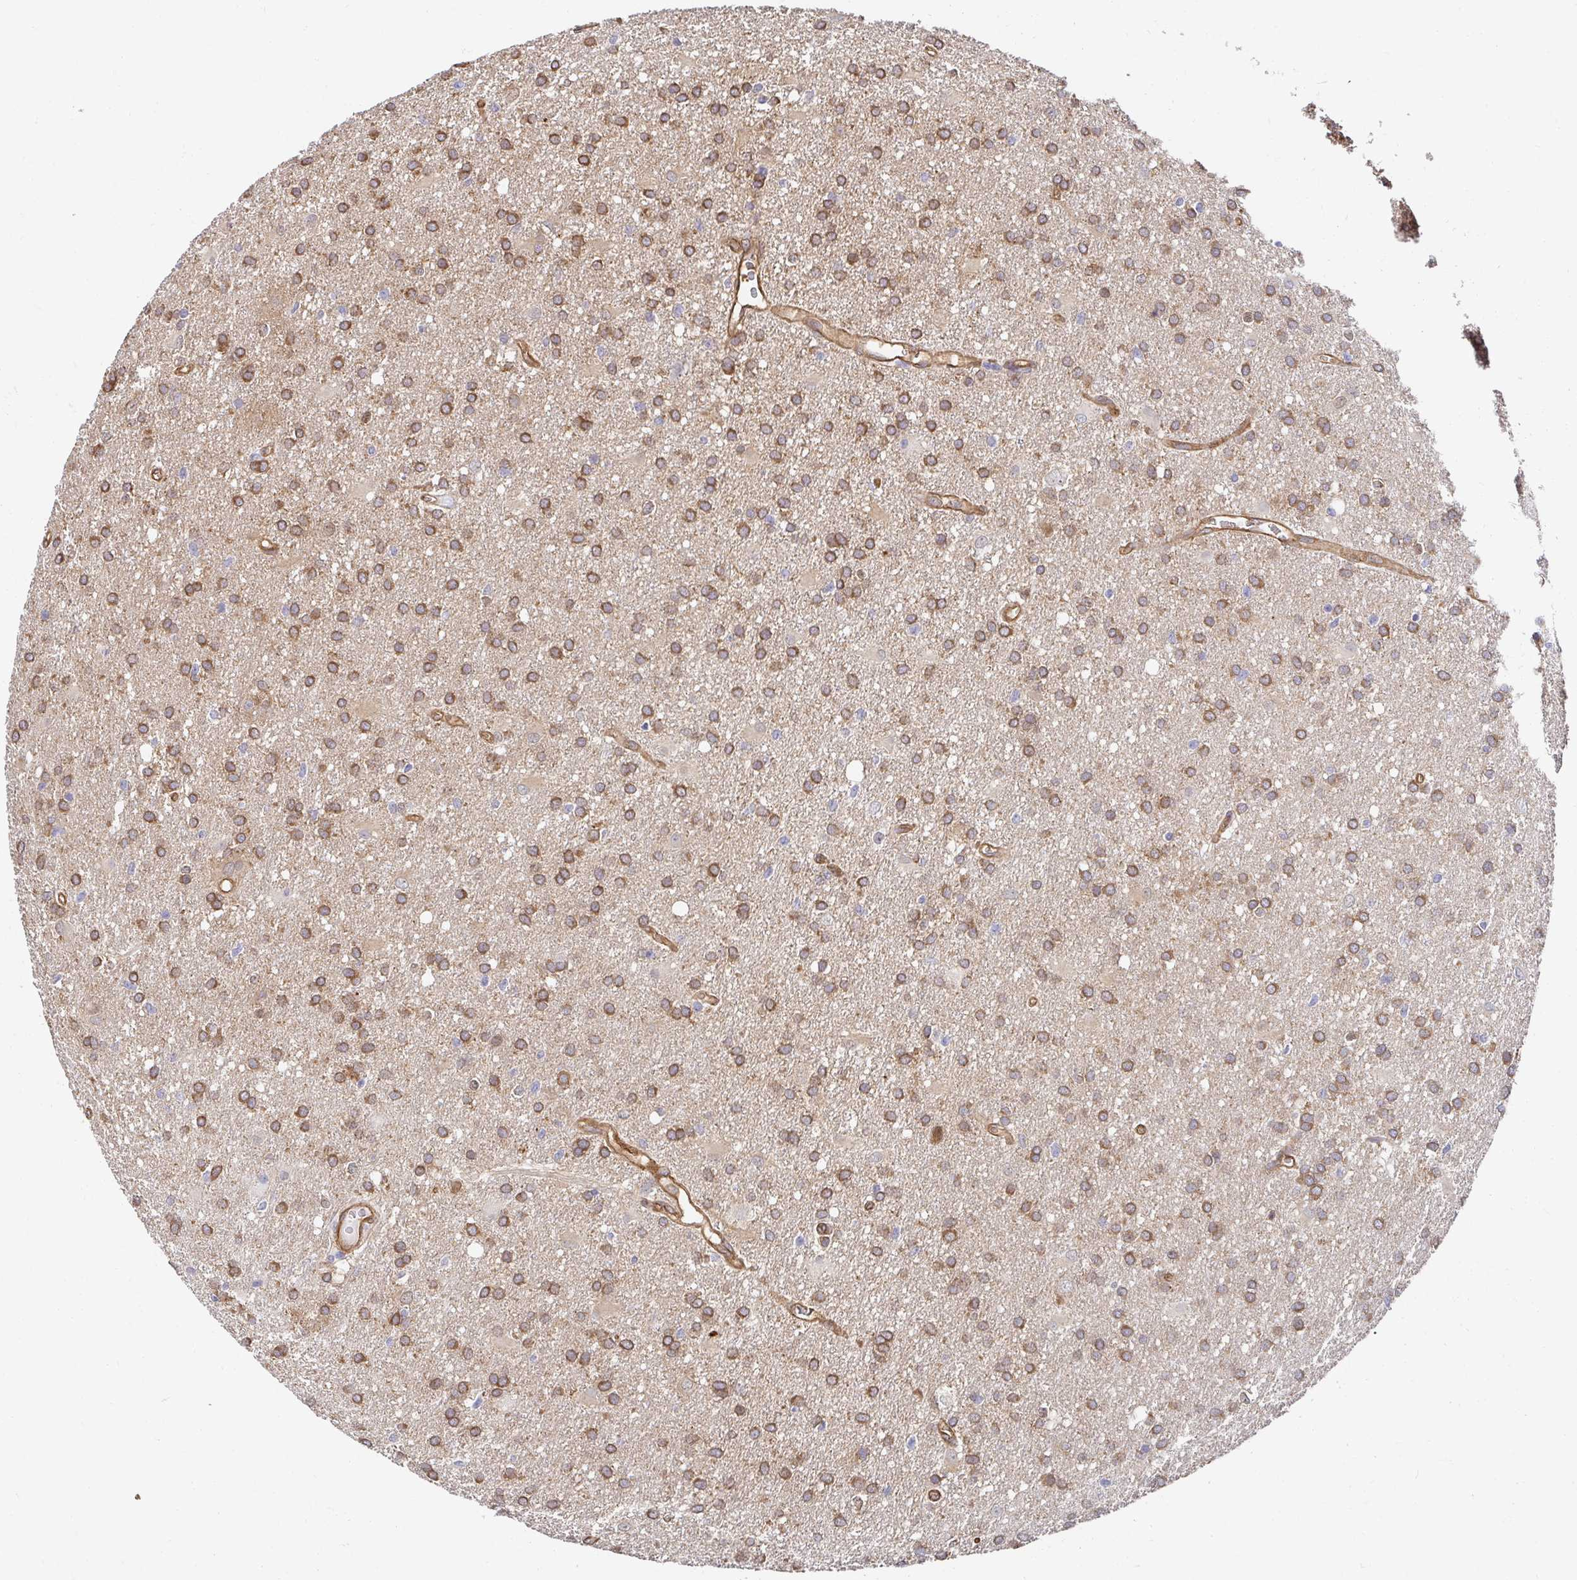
{"staining": {"intensity": "moderate", "quantity": ">75%", "location": "cytoplasmic/membranous"}, "tissue": "glioma", "cell_type": "Tumor cells", "image_type": "cancer", "snomed": [{"axis": "morphology", "description": "Glioma, malignant, Low grade"}, {"axis": "topography", "description": "Brain"}], "caption": "The histopathology image reveals immunohistochemical staining of low-grade glioma (malignant). There is moderate cytoplasmic/membranous positivity is seen in about >75% of tumor cells.", "gene": "CTTN", "patient": {"sex": "male", "age": 66}}